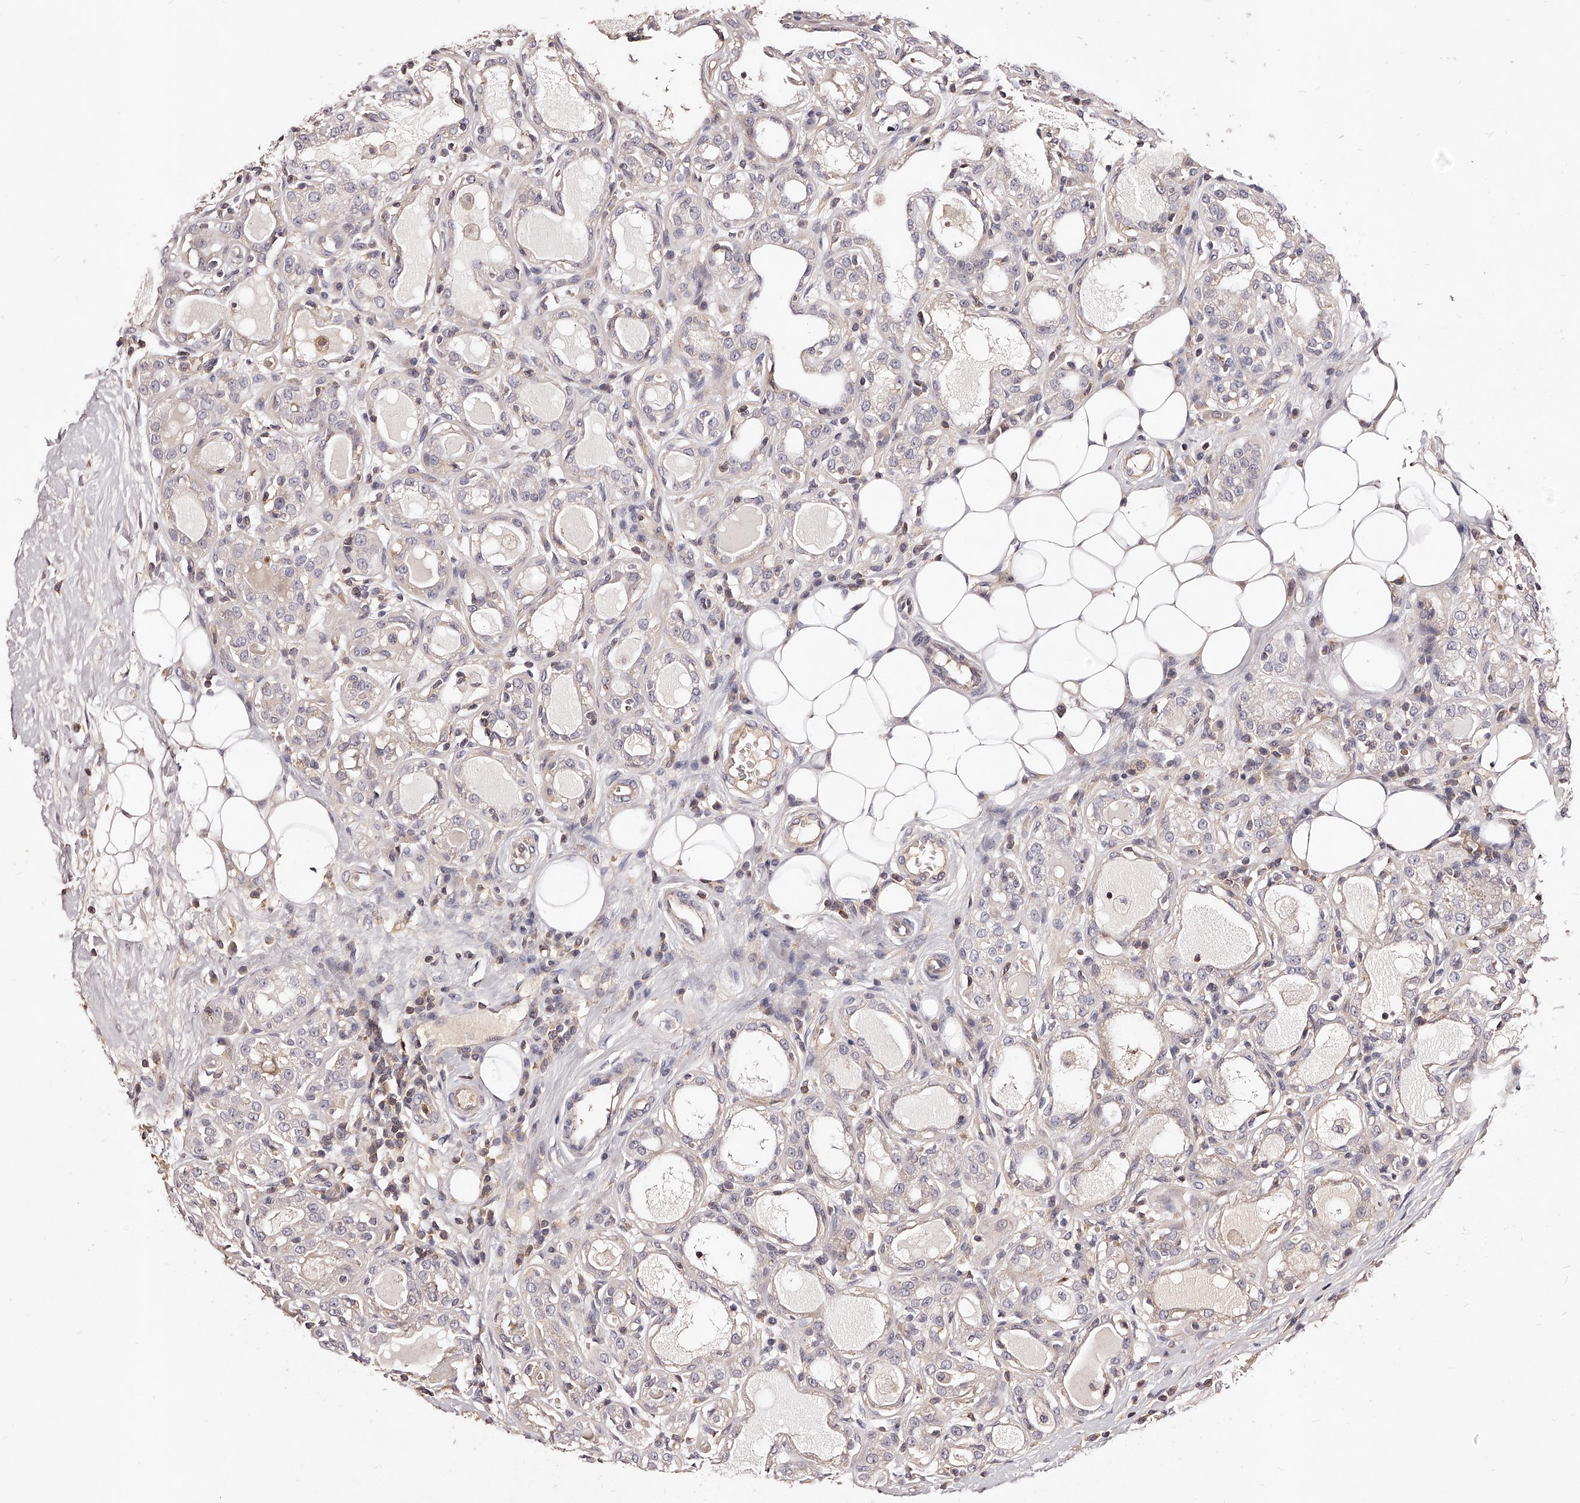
{"staining": {"intensity": "negative", "quantity": "none", "location": "none"}, "tissue": "breast cancer", "cell_type": "Tumor cells", "image_type": "cancer", "snomed": [{"axis": "morphology", "description": "Duct carcinoma"}, {"axis": "topography", "description": "Breast"}], "caption": "A micrograph of infiltrating ductal carcinoma (breast) stained for a protein reveals no brown staining in tumor cells. (DAB immunohistochemistry (IHC) with hematoxylin counter stain).", "gene": "PHACTR1", "patient": {"sex": "female", "age": 27}}